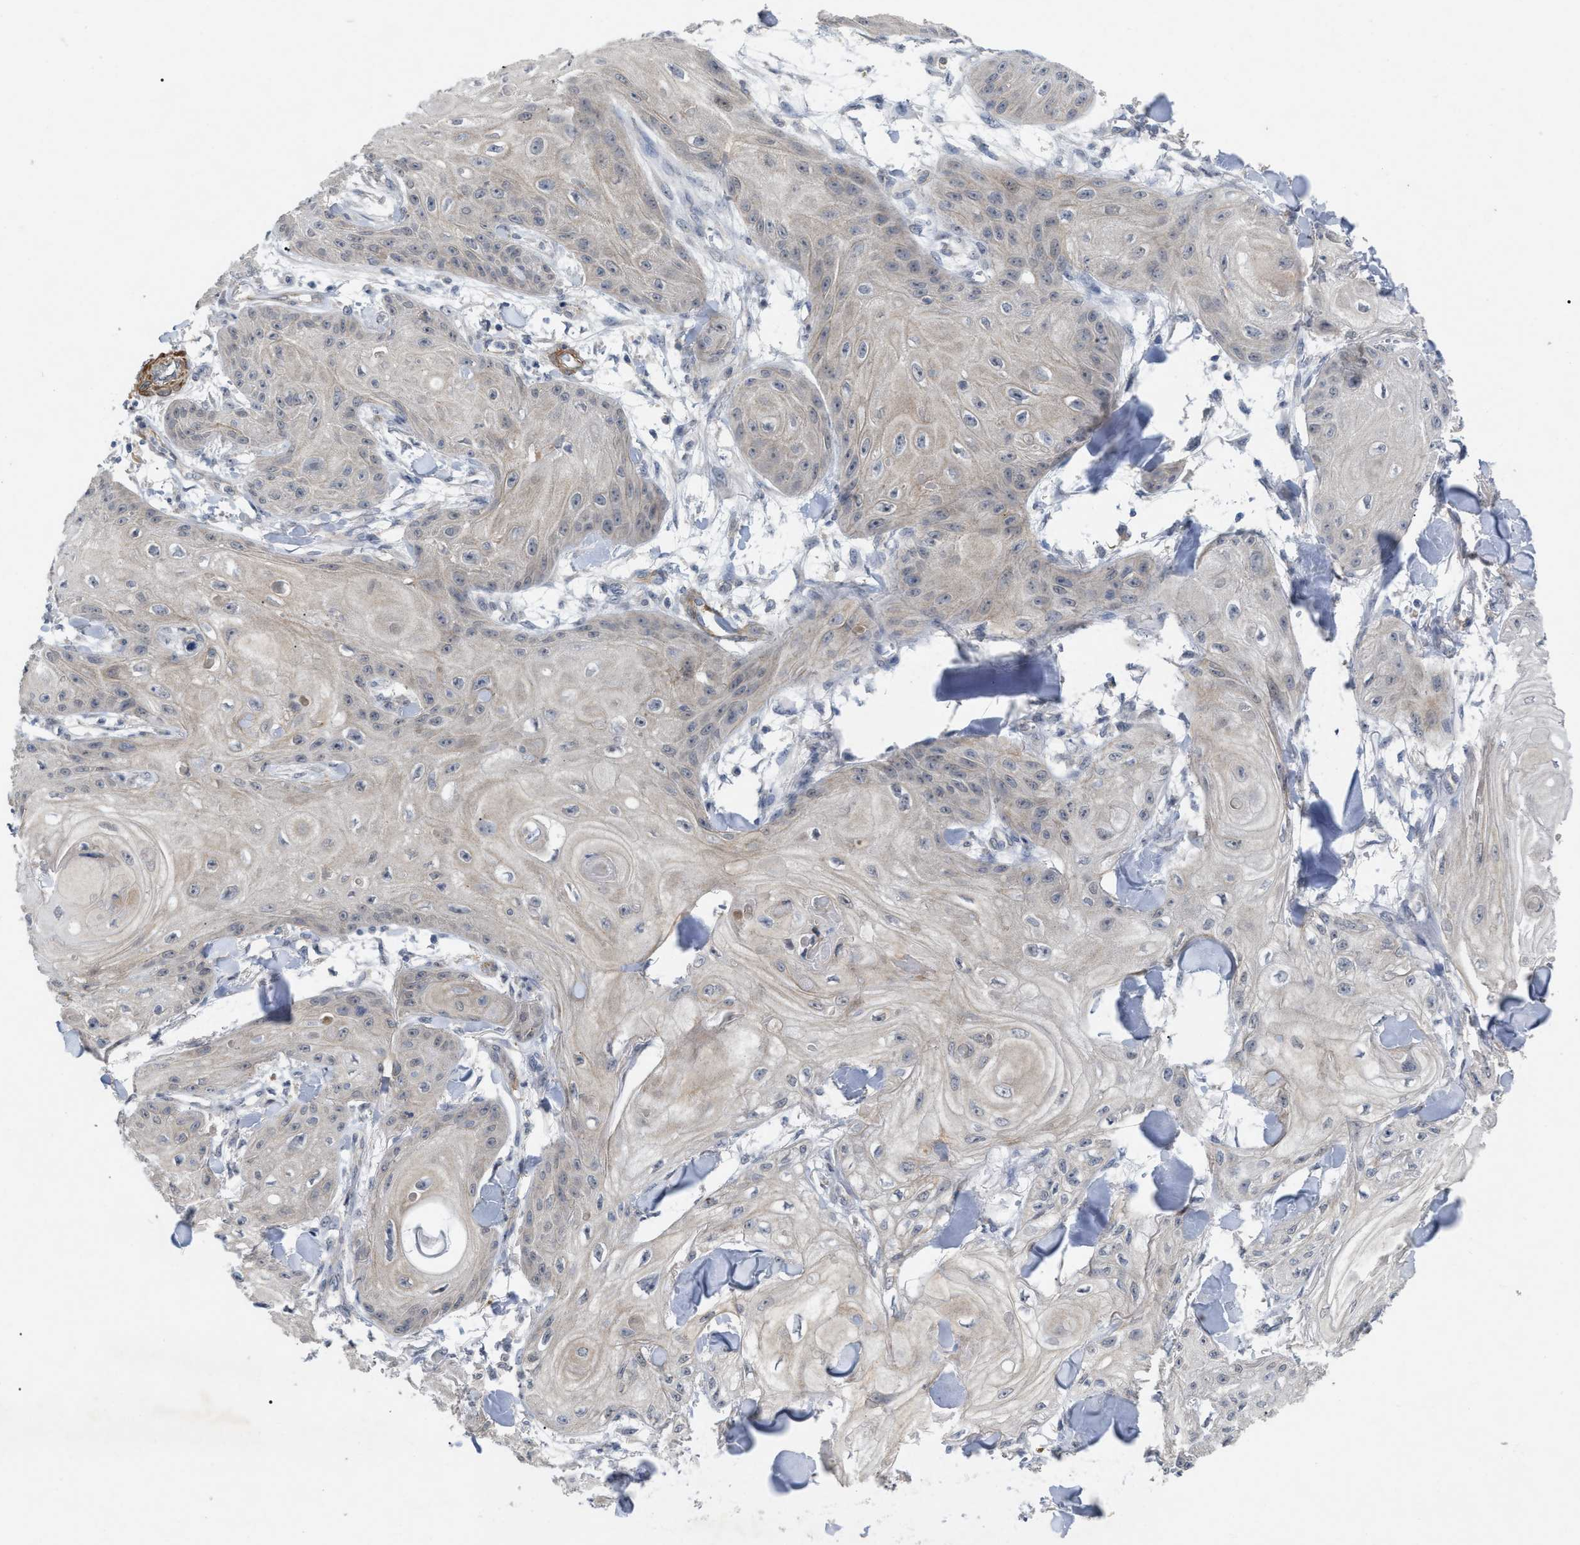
{"staining": {"intensity": "weak", "quantity": "<25%", "location": "cytoplasmic/membranous"}, "tissue": "skin cancer", "cell_type": "Tumor cells", "image_type": "cancer", "snomed": [{"axis": "morphology", "description": "Squamous cell carcinoma, NOS"}, {"axis": "topography", "description": "Skin"}], "caption": "IHC photomicrograph of squamous cell carcinoma (skin) stained for a protein (brown), which reveals no expression in tumor cells.", "gene": "ST6GALNAC6", "patient": {"sex": "male", "age": 74}}